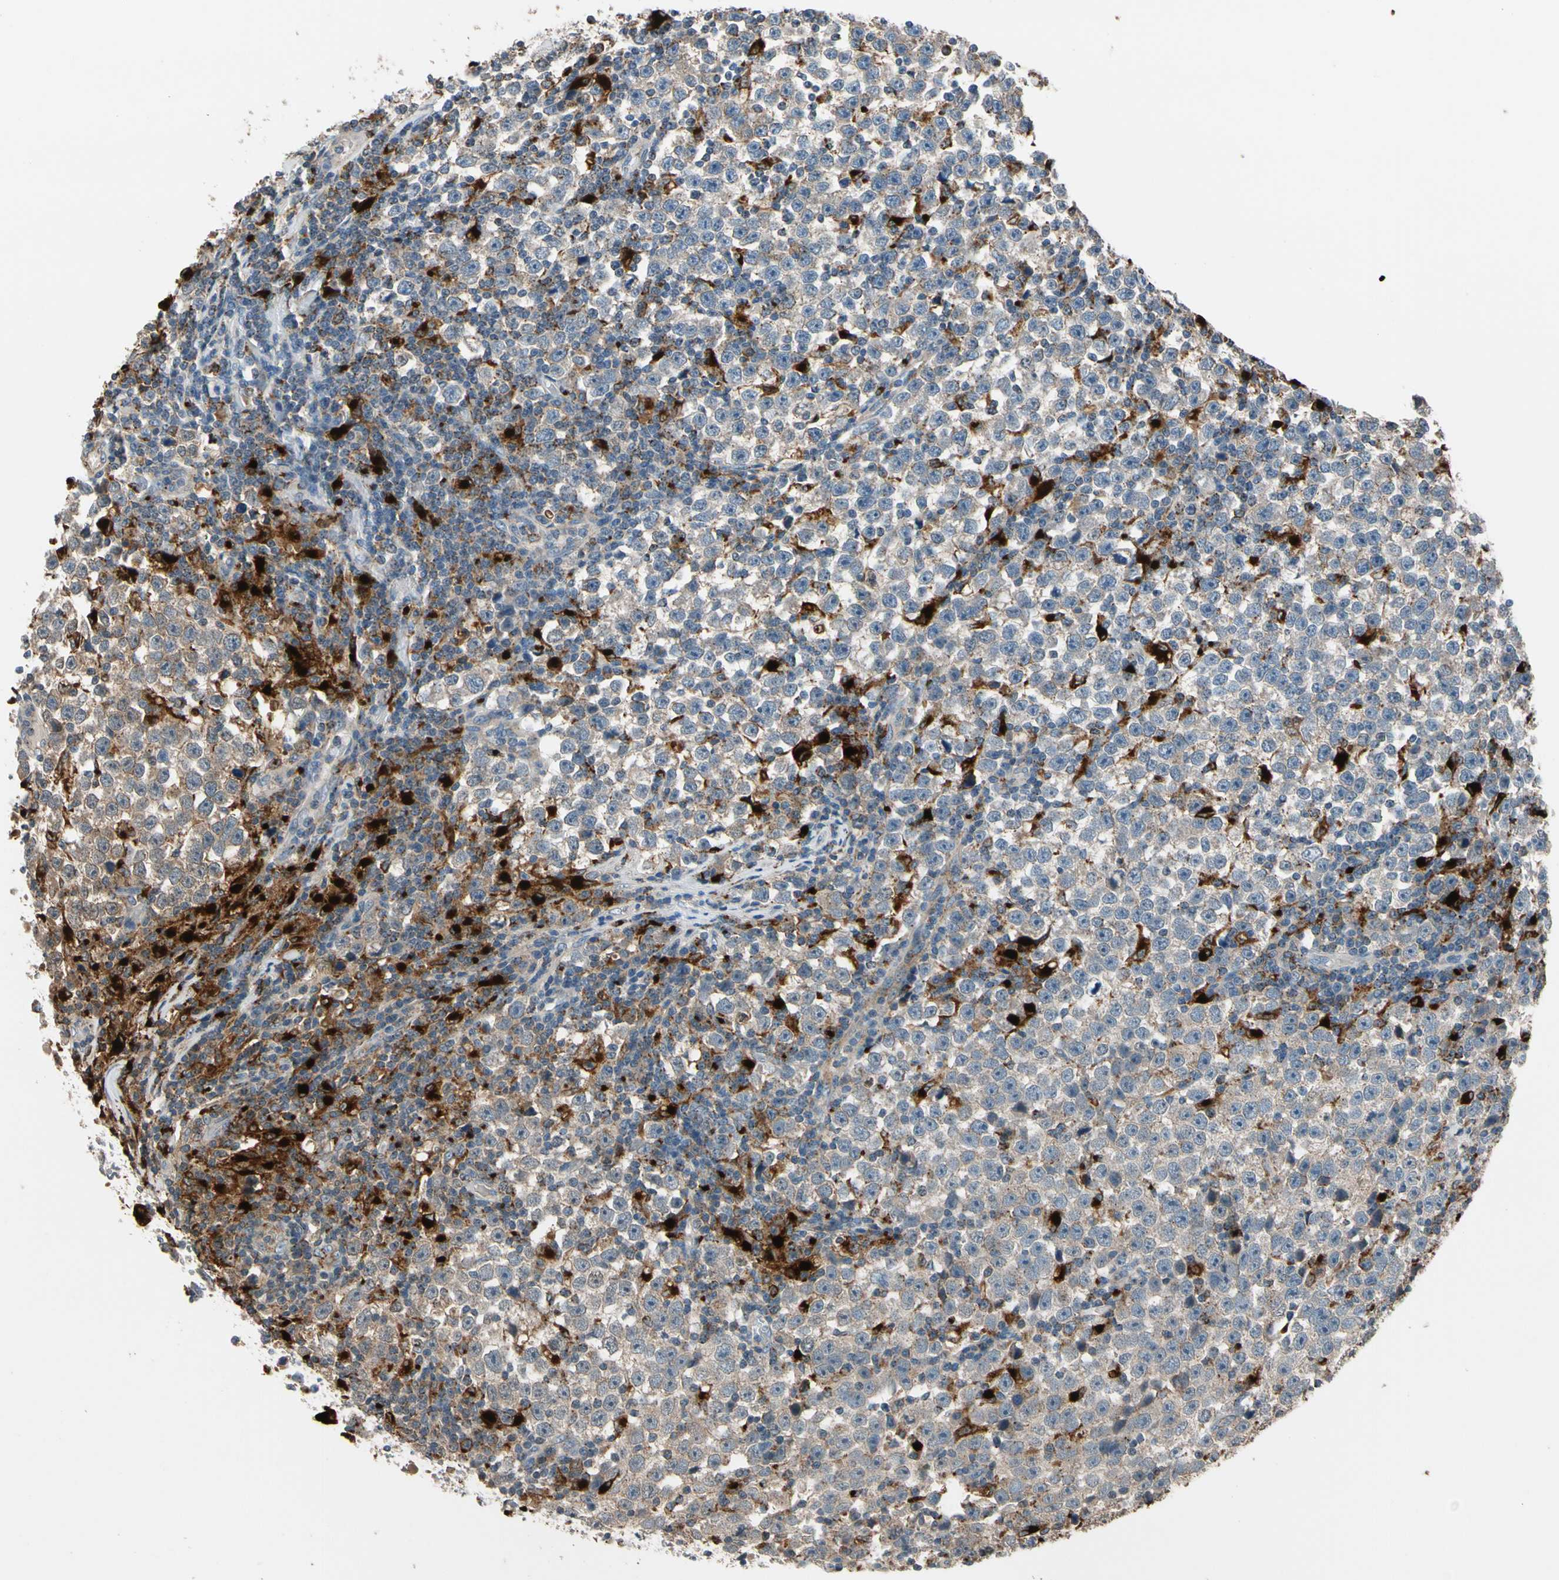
{"staining": {"intensity": "negative", "quantity": "none", "location": "none"}, "tissue": "testis cancer", "cell_type": "Tumor cells", "image_type": "cancer", "snomed": [{"axis": "morphology", "description": "Seminoma, NOS"}, {"axis": "topography", "description": "Testis"}], "caption": "Tumor cells show no significant protein staining in testis cancer.", "gene": "GM2A", "patient": {"sex": "male", "age": 43}}